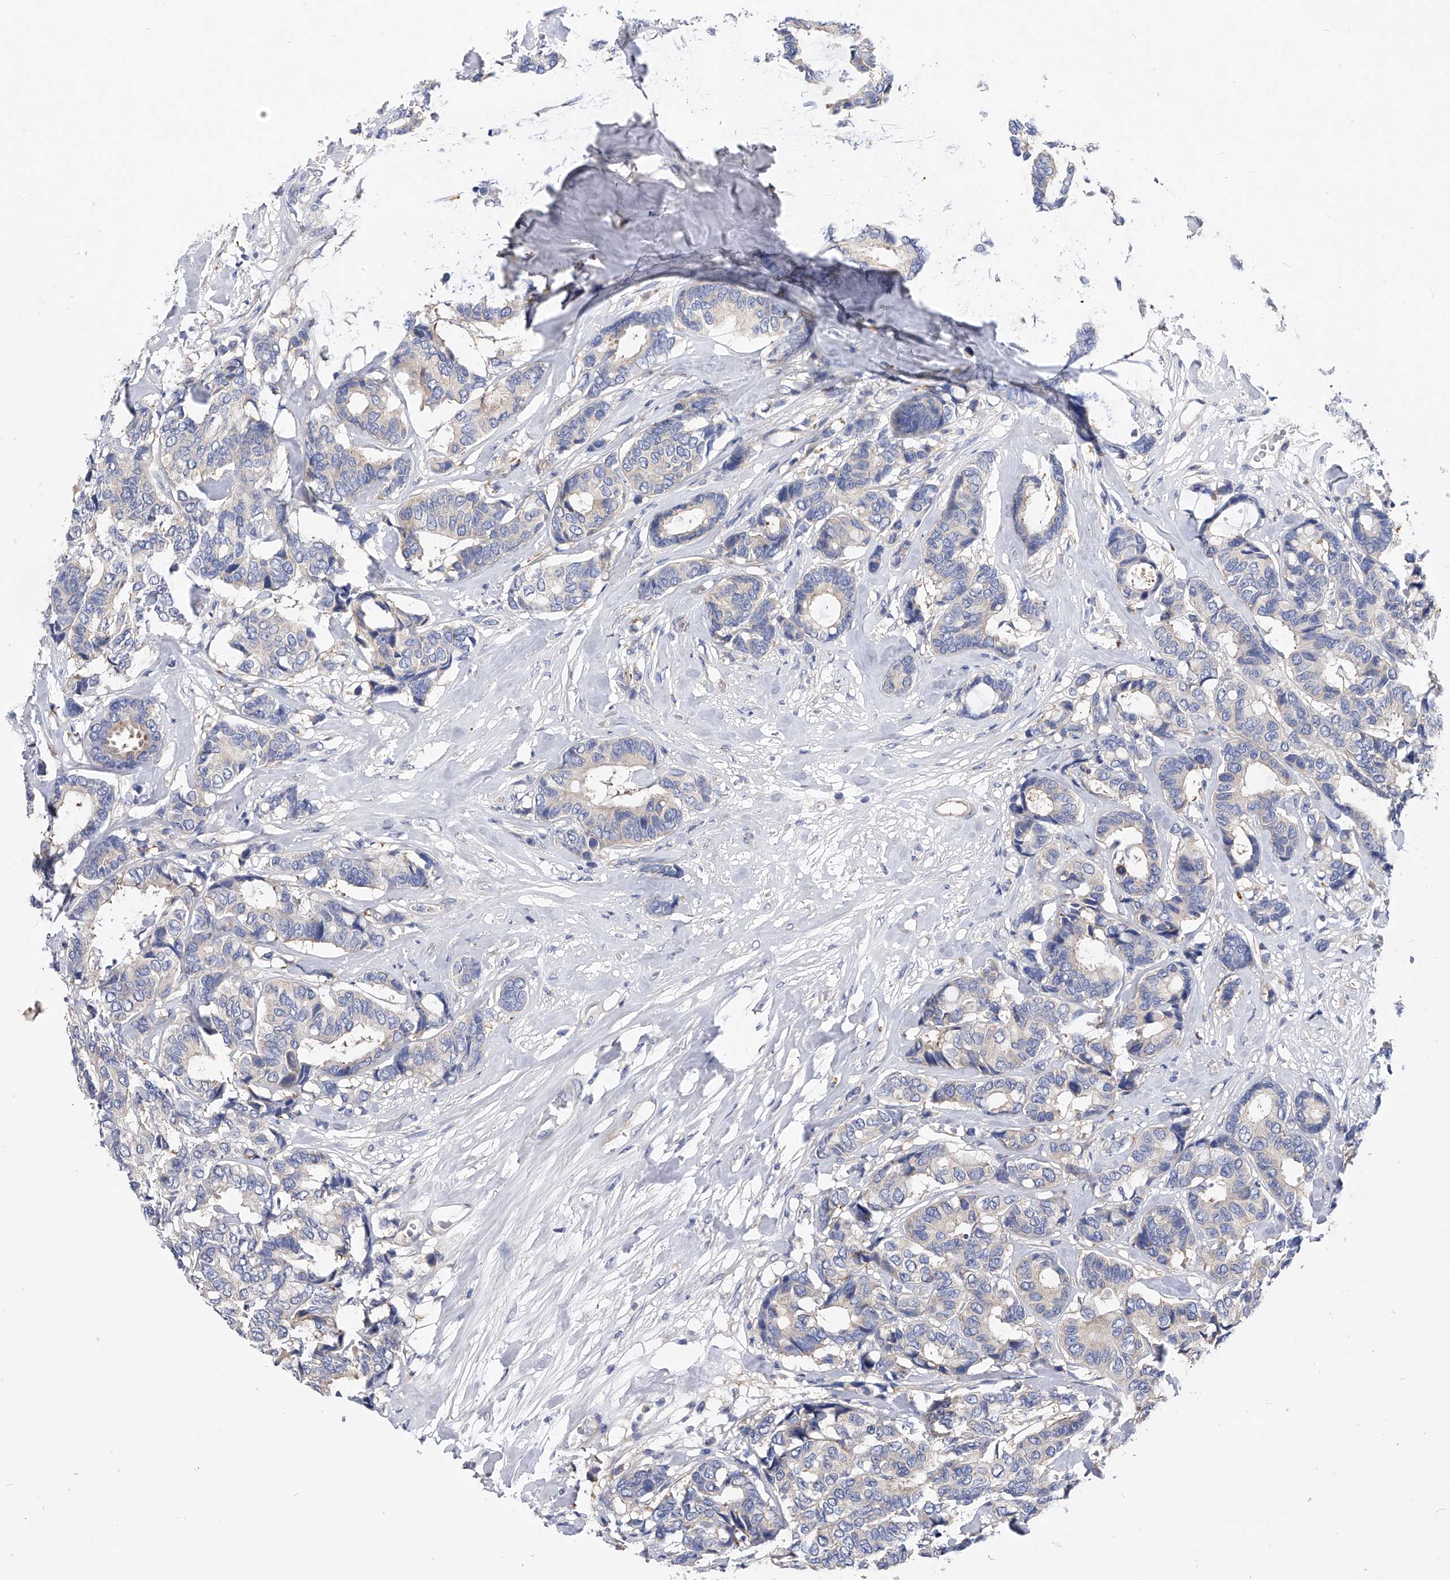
{"staining": {"intensity": "negative", "quantity": "none", "location": "none"}, "tissue": "breast cancer", "cell_type": "Tumor cells", "image_type": "cancer", "snomed": [{"axis": "morphology", "description": "Duct carcinoma"}, {"axis": "topography", "description": "Breast"}], "caption": "This is an immunohistochemistry image of breast cancer. There is no expression in tumor cells.", "gene": "PPP5C", "patient": {"sex": "female", "age": 87}}